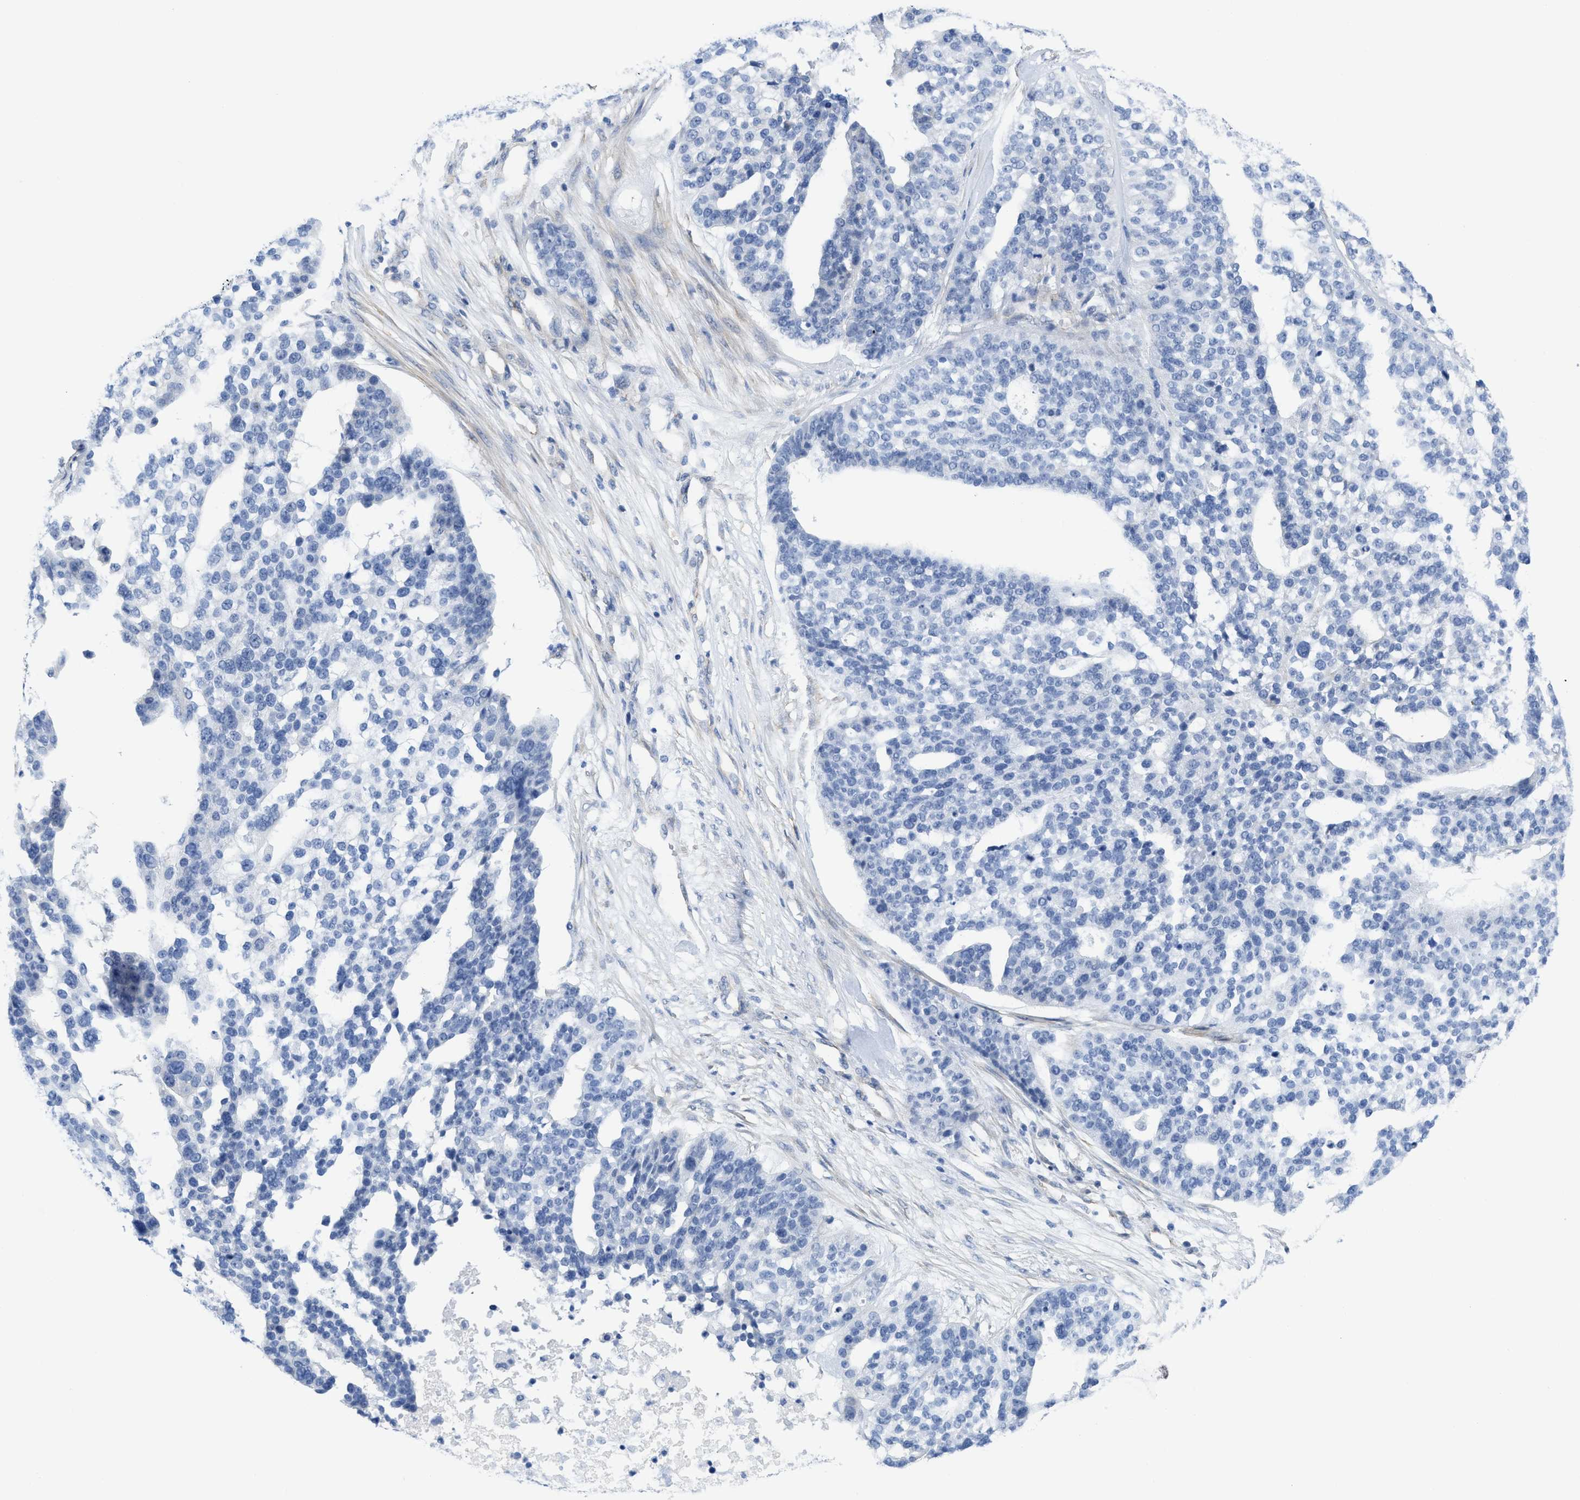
{"staining": {"intensity": "negative", "quantity": "none", "location": "none"}, "tissue": "ovarian cancer", "cell_type": "Tumor cells", "image_type": "cancer", "snomed": [{"axis": "morphology", "description": "Cystadenocarcinoma, serous, NOS"}, {"axis": "topography", "description": "Ovary"}], "caption": "DAB (3,3'-diaminobenzidine) immunohistochemical staining of ovarian cancer demonstrates no significant staining in tumor cells.", "gene": "TUB", "patient": {"sex": "female", "age": 59}}